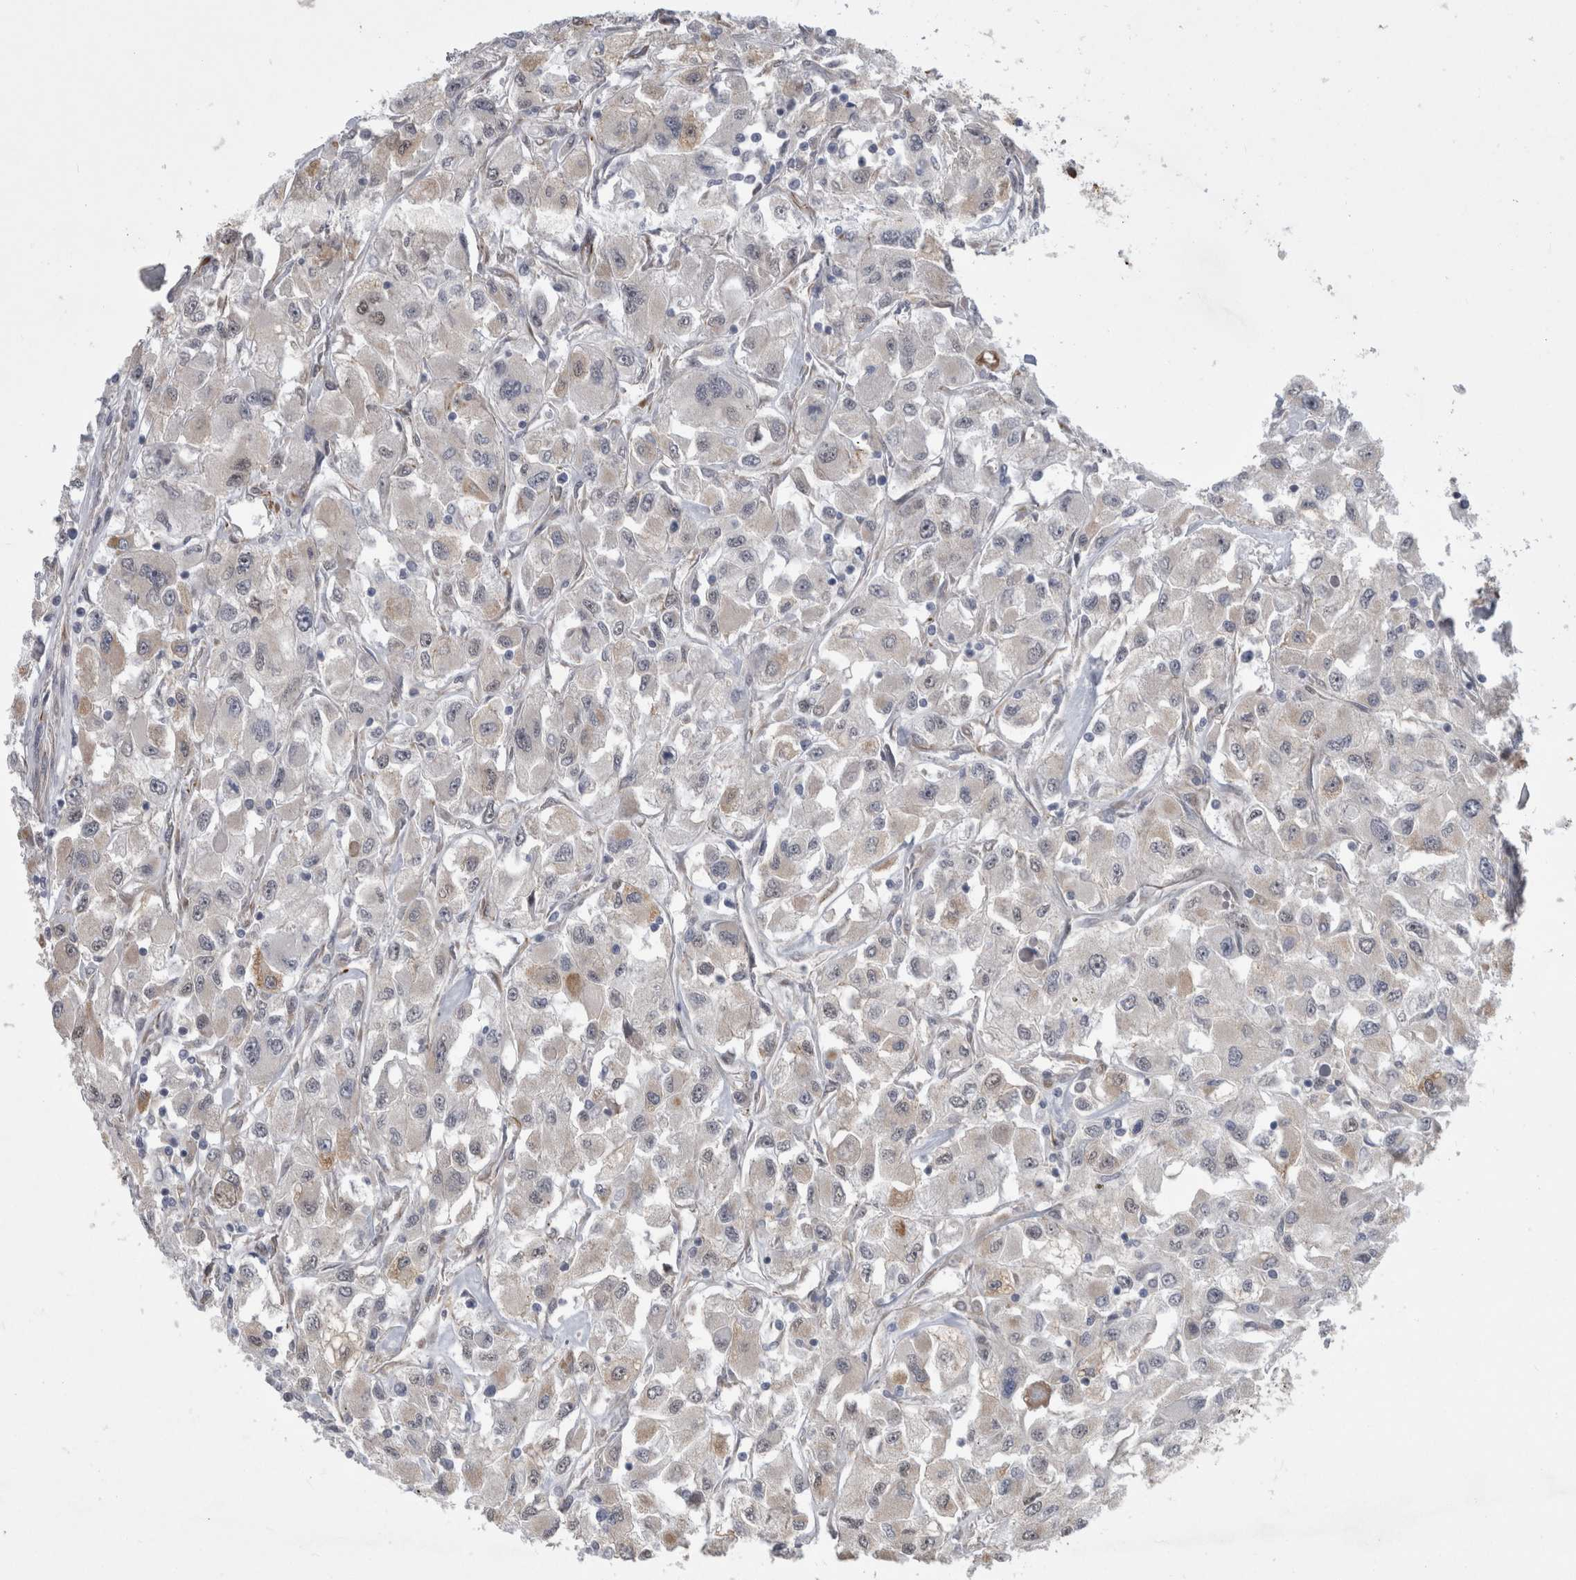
{"staining": {"intensity": "moderate", "quantity": "<25%", "location": "cytoplasmic/membranous"}, "tissue": "renal cancer", "cell_type": "Tumor cells", "image_type": "cancer", "snomed": [{"axis": "morphology", "description": "Adenocarcinoma, NOS"}, {"axis": "topography", "description": "Kidney"}], "caption": "High-power microscopy captured an IHC micrograph of adenocarcinoma (renal), revealing moderate cytoplasmic/membranous staining in about <25% of tumor cells.", "gene": "FAM83H", "patient": {"sex": "female", "age": 52}}